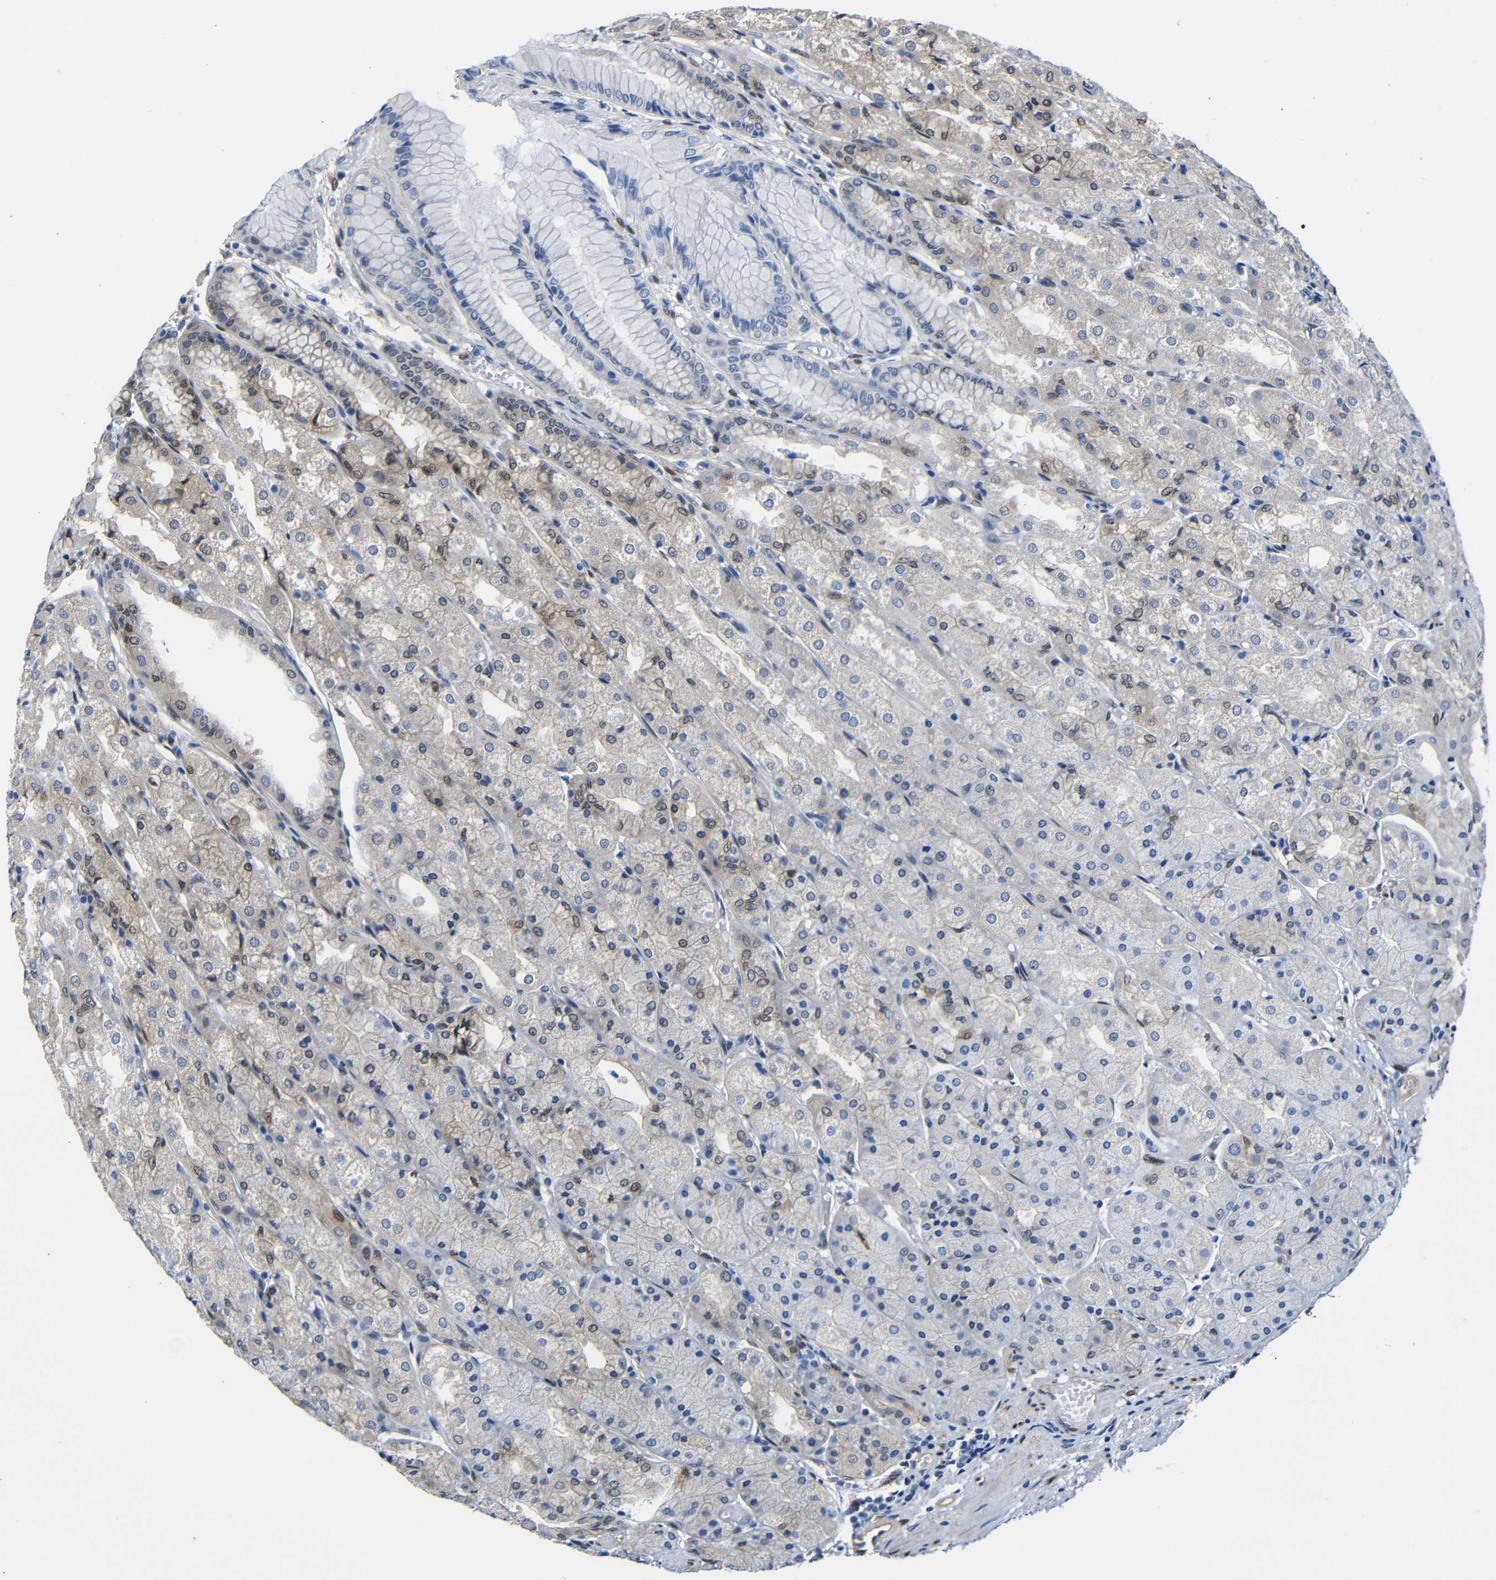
{"staining": {"intensity": "moderate", "quantity": "<25%", "location": "cytoplasmic/membranous,nuclear"}, "tissue": "stomach", "cell_type": "Glandular cells", "image_type": "normal", "snomed": [{"axis": "morphology", "description": "Normal tissue, NOS"}, {"axis": "topography", "description": "Stomach, upper"}], "caption": "The immunohistochemical stain shows moderate cytoplasmic/membranous,nuclear positivity in glandular cells of normal stomach. (DAB (3,3'-diaminobenzidine) = brown stain, brightfield microscopy at high magnification).", "gene": "YAP1", "patient": {"sex": "male", "age": 72}}